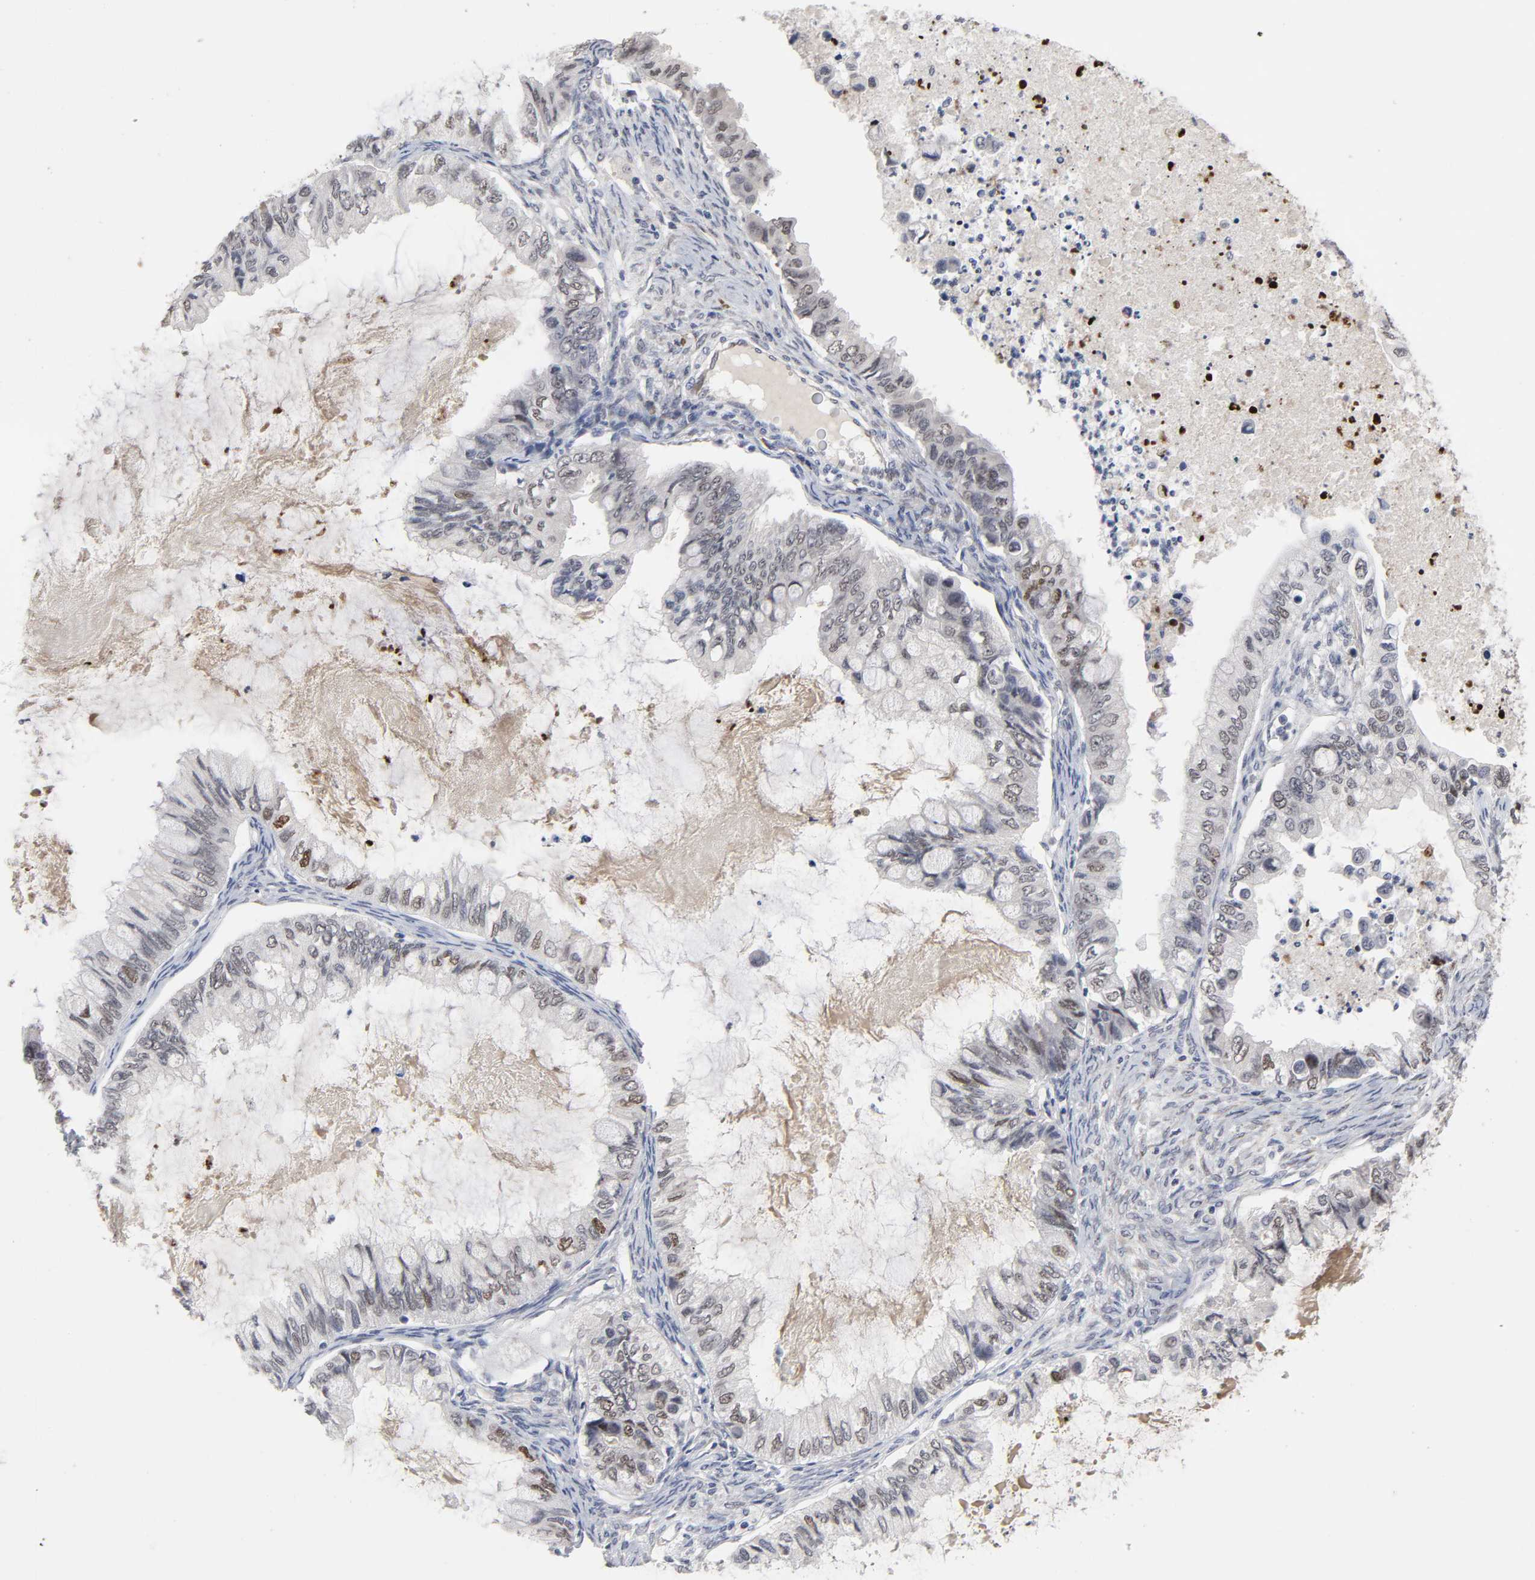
{"staining": {"intensity": "moderate", "quantity": "<25%", "location": "nuclear"}, "tissue": "ovarian cancer", "cell_type": "Tumor cells", "image_type": "cancer", "snomed": [{"axis": "morphology", "description": "Cystadenocarcinoma, mucinous, NOS"}, {"axis": "topography", "description": "Ovary"}], "caption": "The image demonstrates staining of mucinous cystadenocarcinoma (ovarian), revealing moderate nuclear protein positivity (brown color) within tumor cells.", "gene": "HNF4A", "patient": {"sex": "female", "age": 80}}